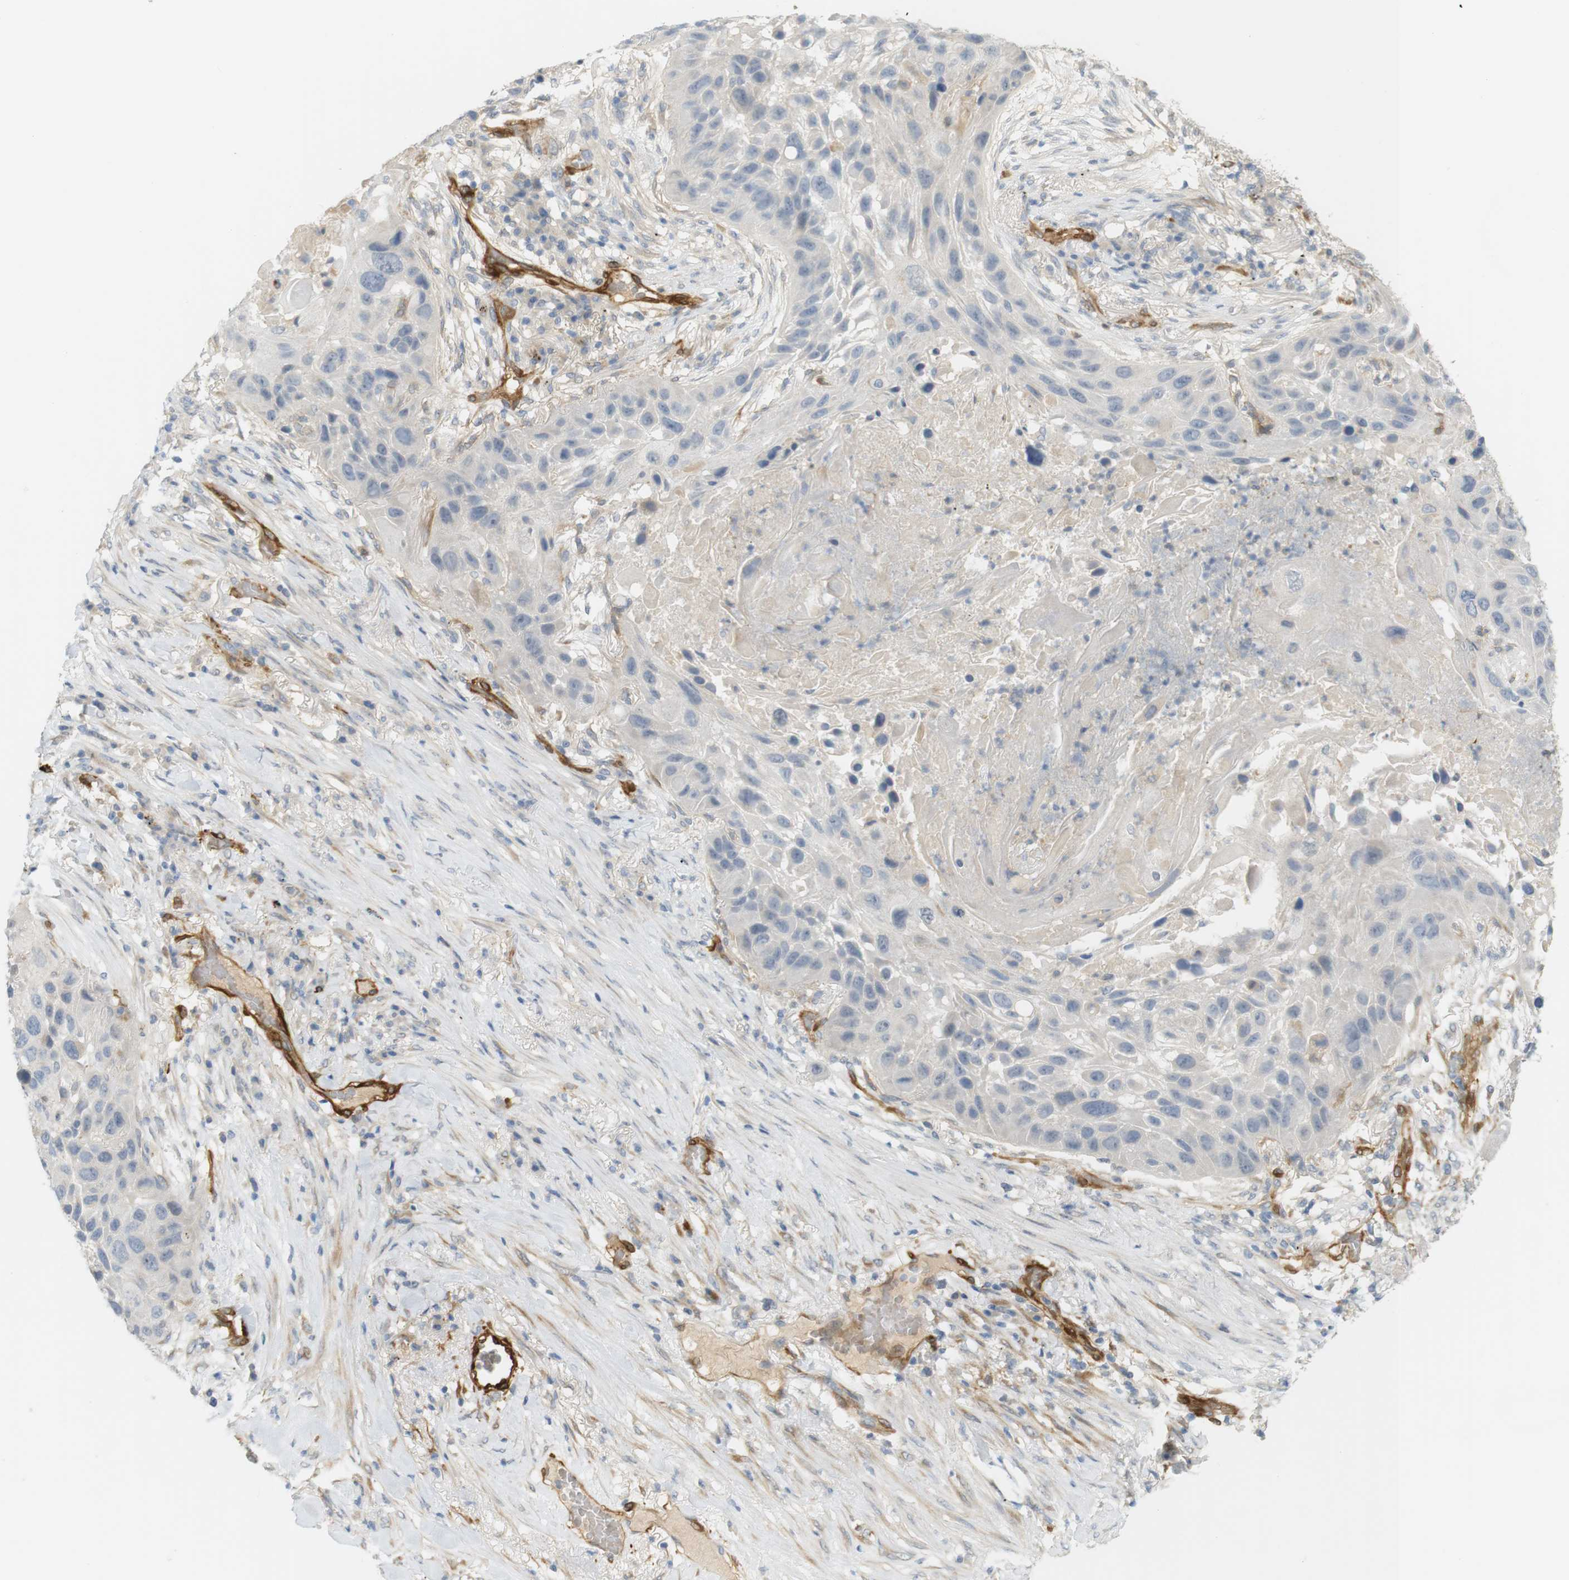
{"staining": {"intensity": "negative", "quantity": "none", "location": "none"}, "tissue": "lung cancer", "cell_type": "Tumor cells", "image_type": "cancer", "snomed": [{"axis": "morphology", "description": "Squamous cell carcinoma, NOS"}, {"axis": "topography", "description": "Lung"}], "caption": "Tumor cells are negative for brown protein staining in lung cancer.", "gene": "PDE3A", "patient": {"sex": "male", "age": 57}}